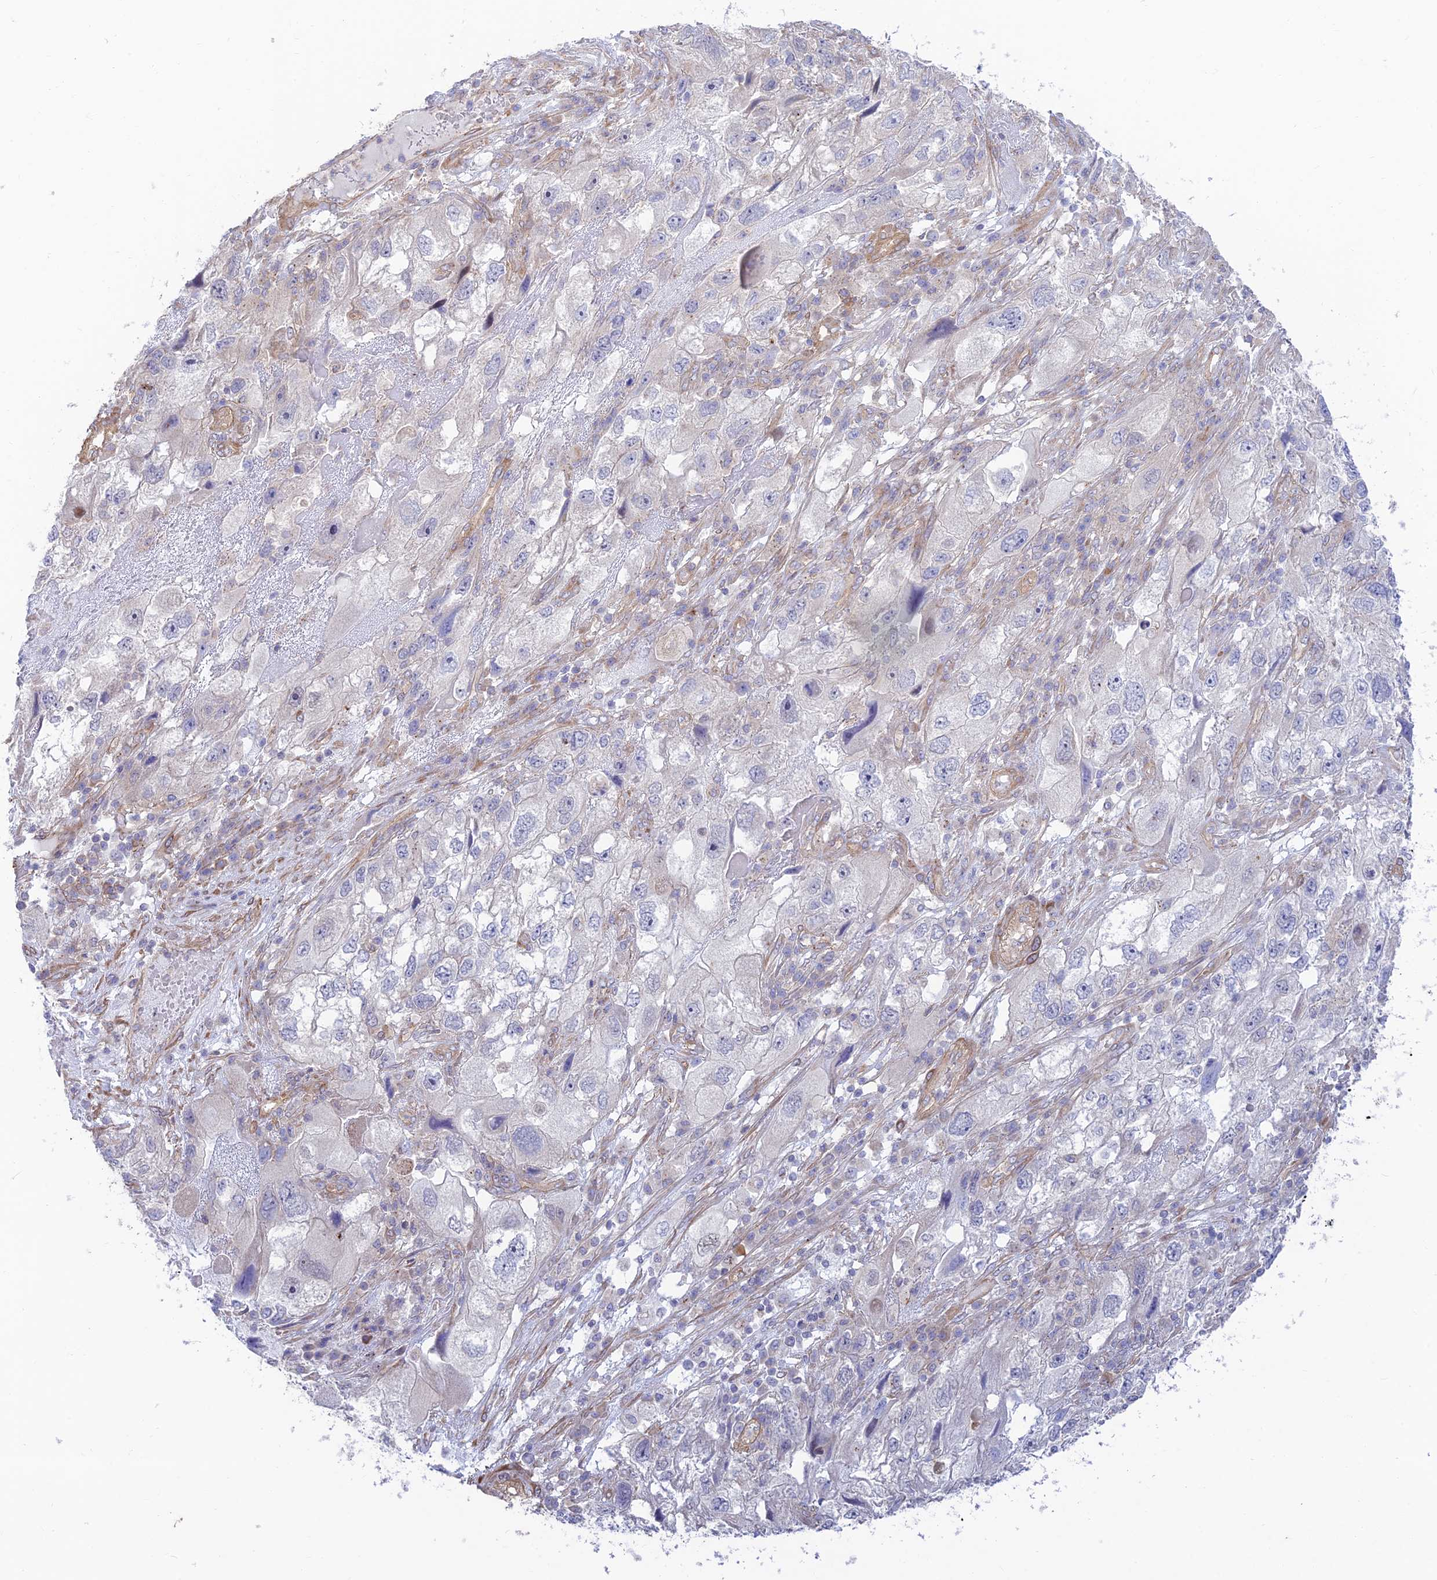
{"staining": {"intensity": "negative", "quantity": "none", "location": "none"}, "tissue": "endometrial cancer", "cell_type": "Tumor cells", "image_type": "cancer", "snomed": [{"axis": "morphology", "description": "Adenocarcinoma, NOS"}, {"axis": "topography", "description": "Endometrium"}], "caption": "This is an IHC micrograph of endometrial cancer. There is no staining in tumor cells.", "gene": "KCNAB1", "patient": {"sex": "female", "age": 49}}